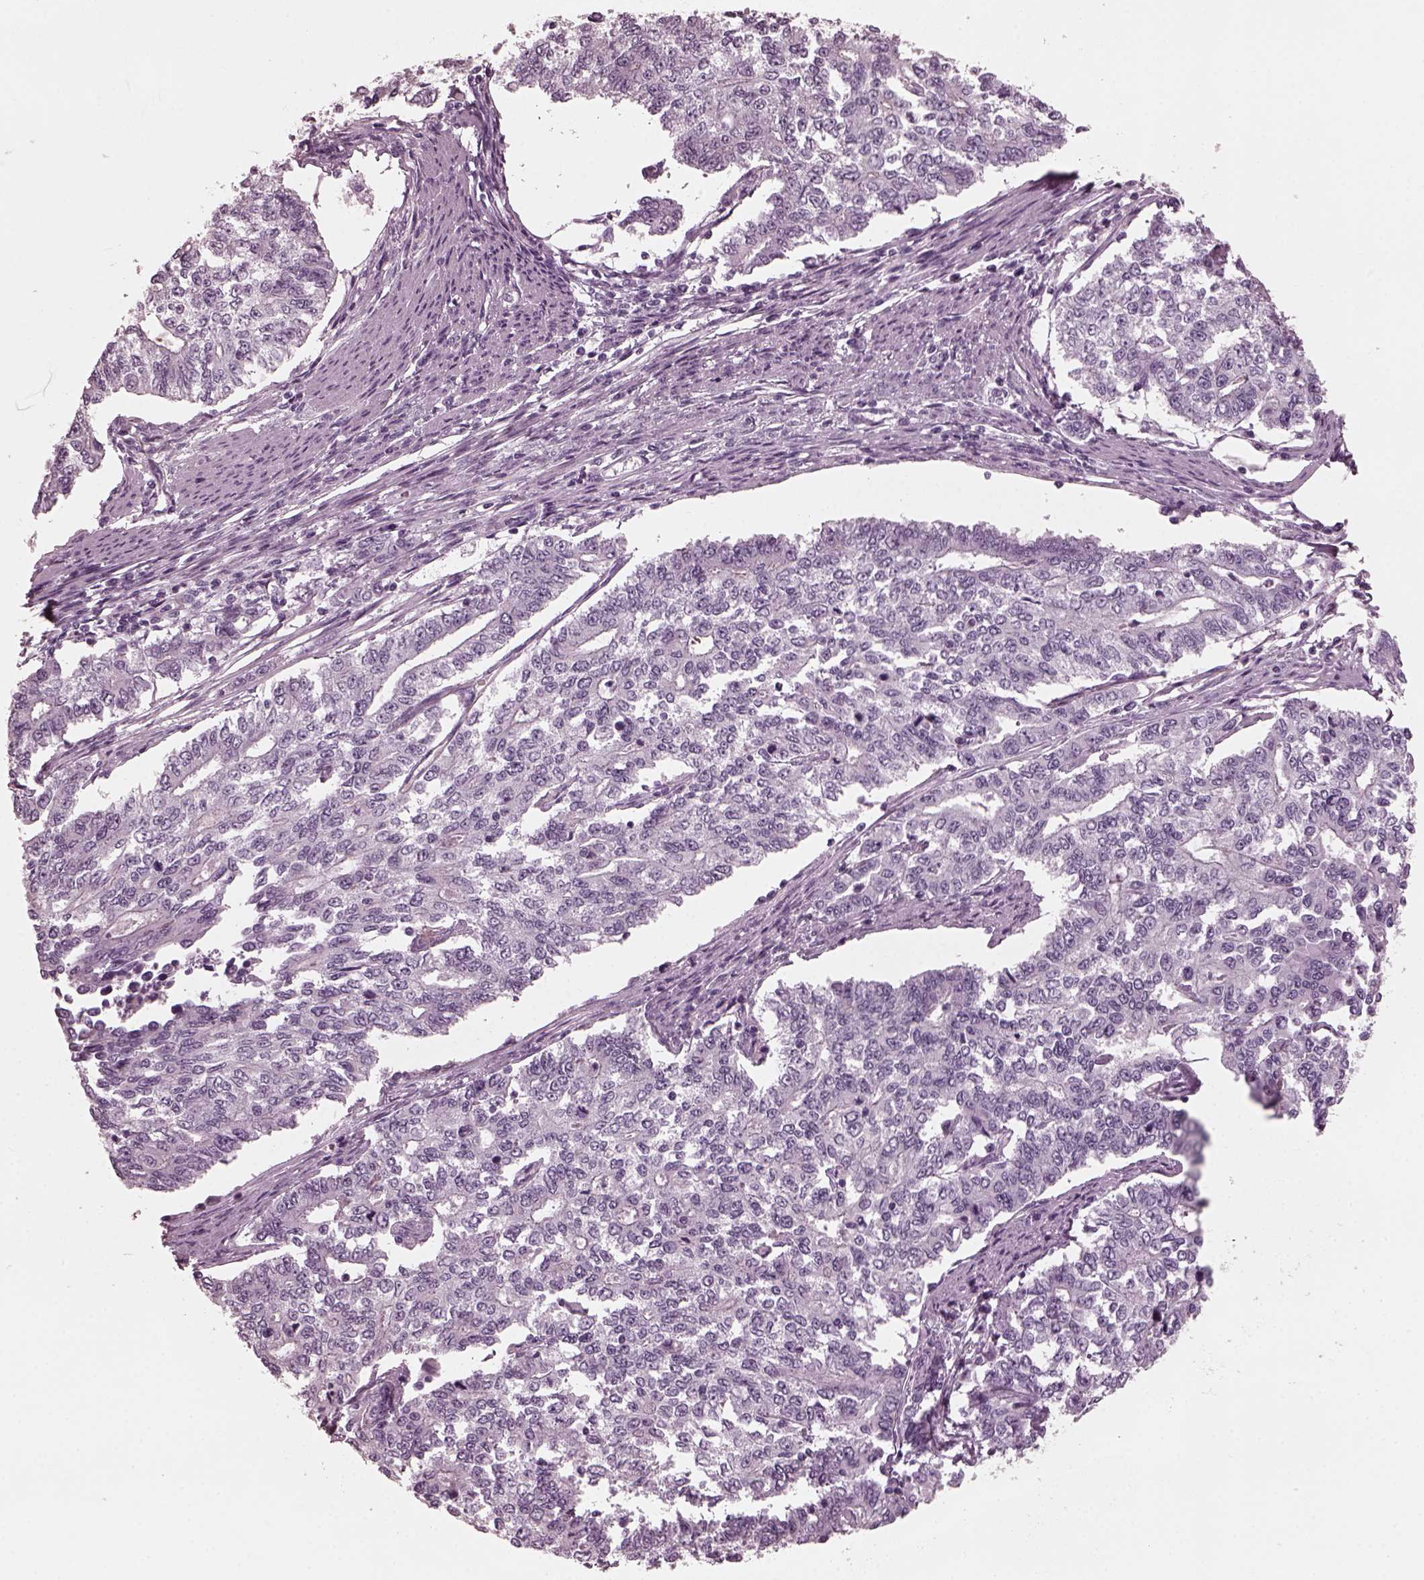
{"staining": {"intensity": "negative", "quantity": "none", "location": "none"}, "tissue": "endometrial cancer", "cell_type": "Tumor cells", "image_type": "cancer", "snomed": [{"axis": "morphology", "description": "Adenocarcinoma, NOS"}, {"axis": "topography", "description": "Uterus"}], "caption": "High power microscopy micrograph of an IHC histopathology image of endometrial cancer (adenocarcinoma), revealing no significant staining in tumor cells.", "gene": "GRM6", "patient": {"sex": "female", "age": 59}}